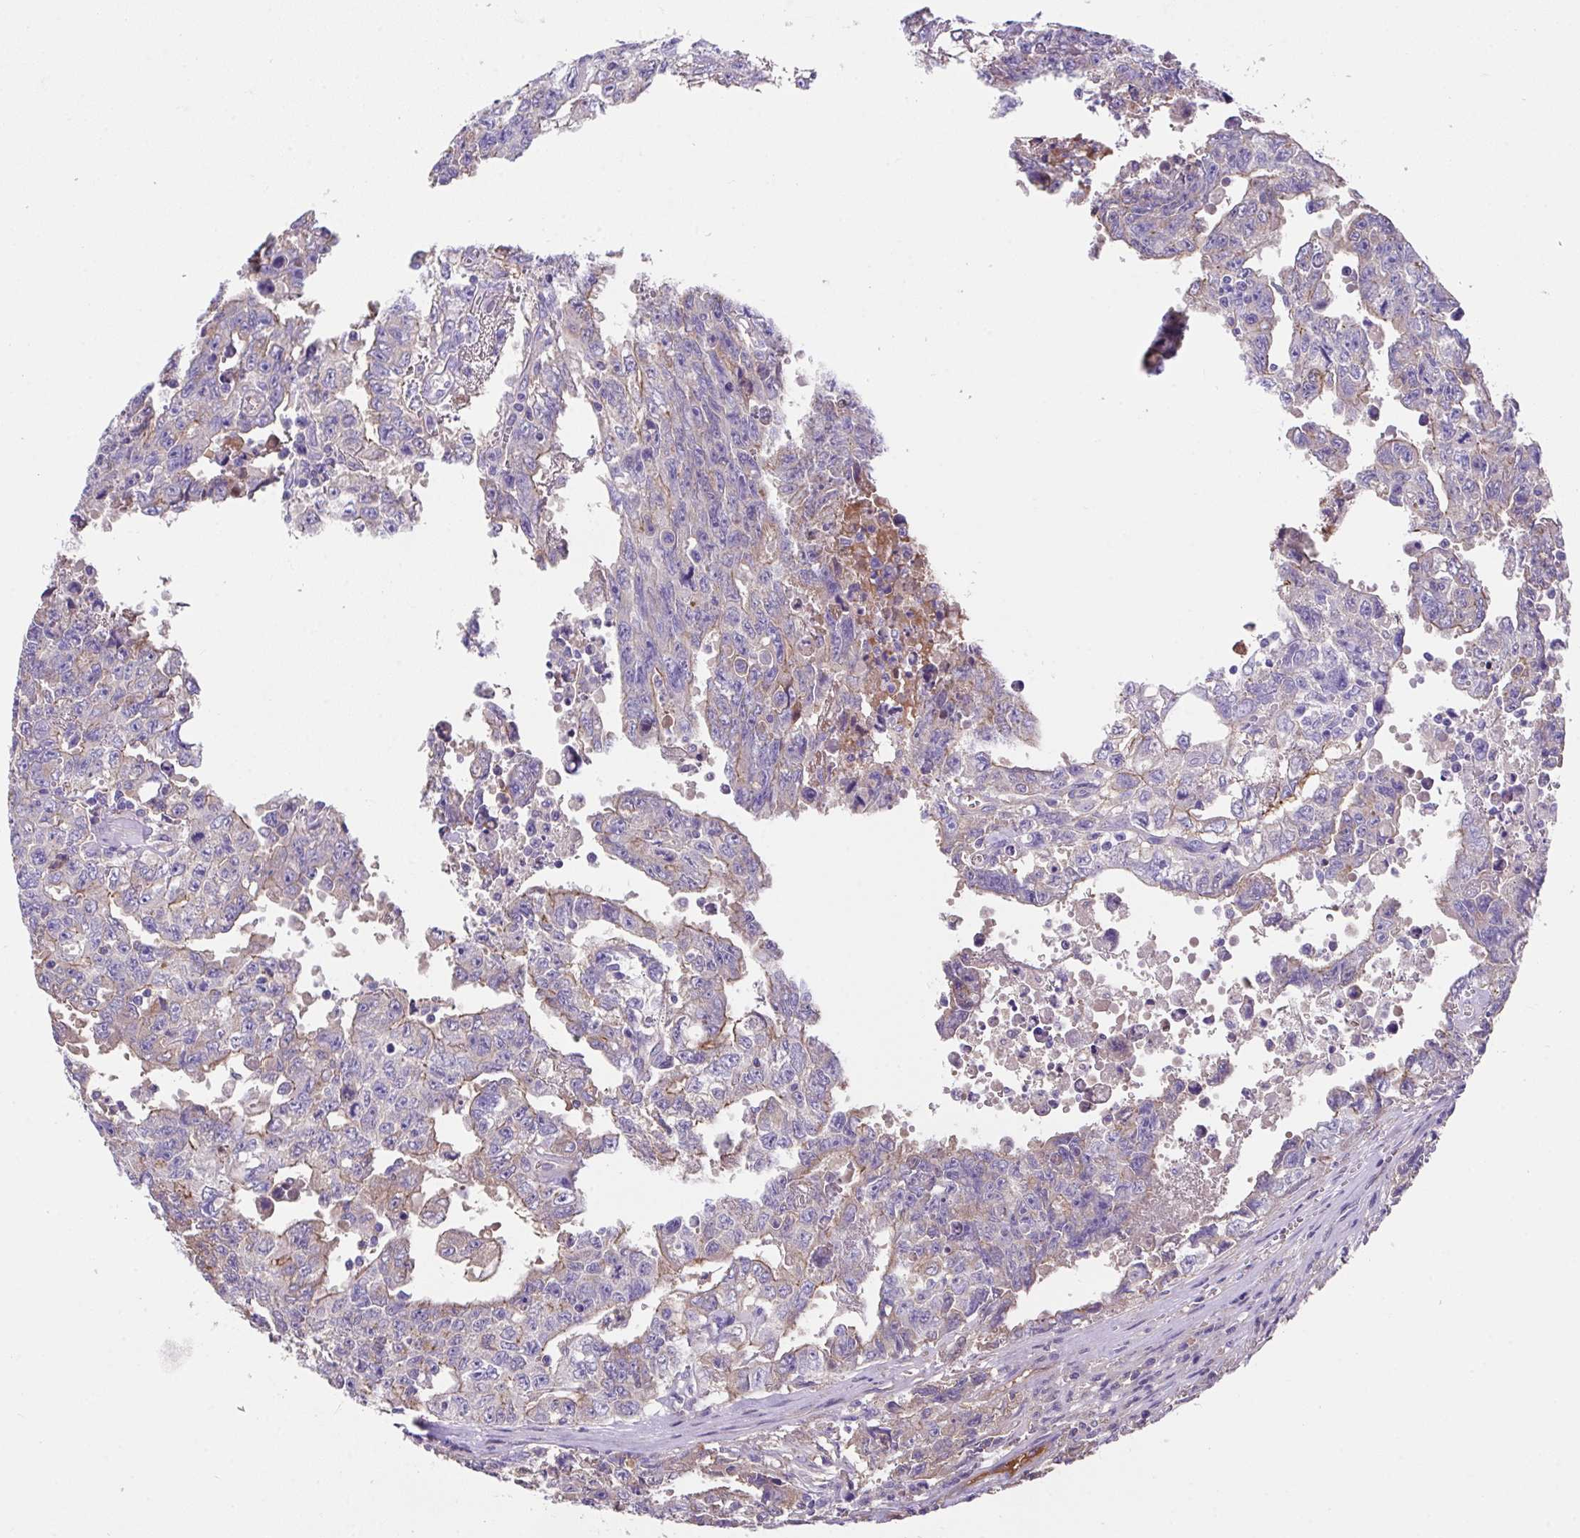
{"staining": {"intensity": "moderate", "quantity": "<25%", "location": "cytoplasmic/membranous"}, "tissue": "testis cancer", "cell_type": "Tumor cells", "image_type": "cancer", "snomed": [{"axis": "morphology", "description": "Carcinoma, Embryonal, NOS"}, {"axis": "topography", "description": "Testis"}], "caption": "A brown stain highlights moderate cytoplasmic/membranous staining of a protein in human testis cancer (embryonal carcinoma) tumor cells.", "gene": "ZNF813", "patient": {"sex": "male", "age": 24}}